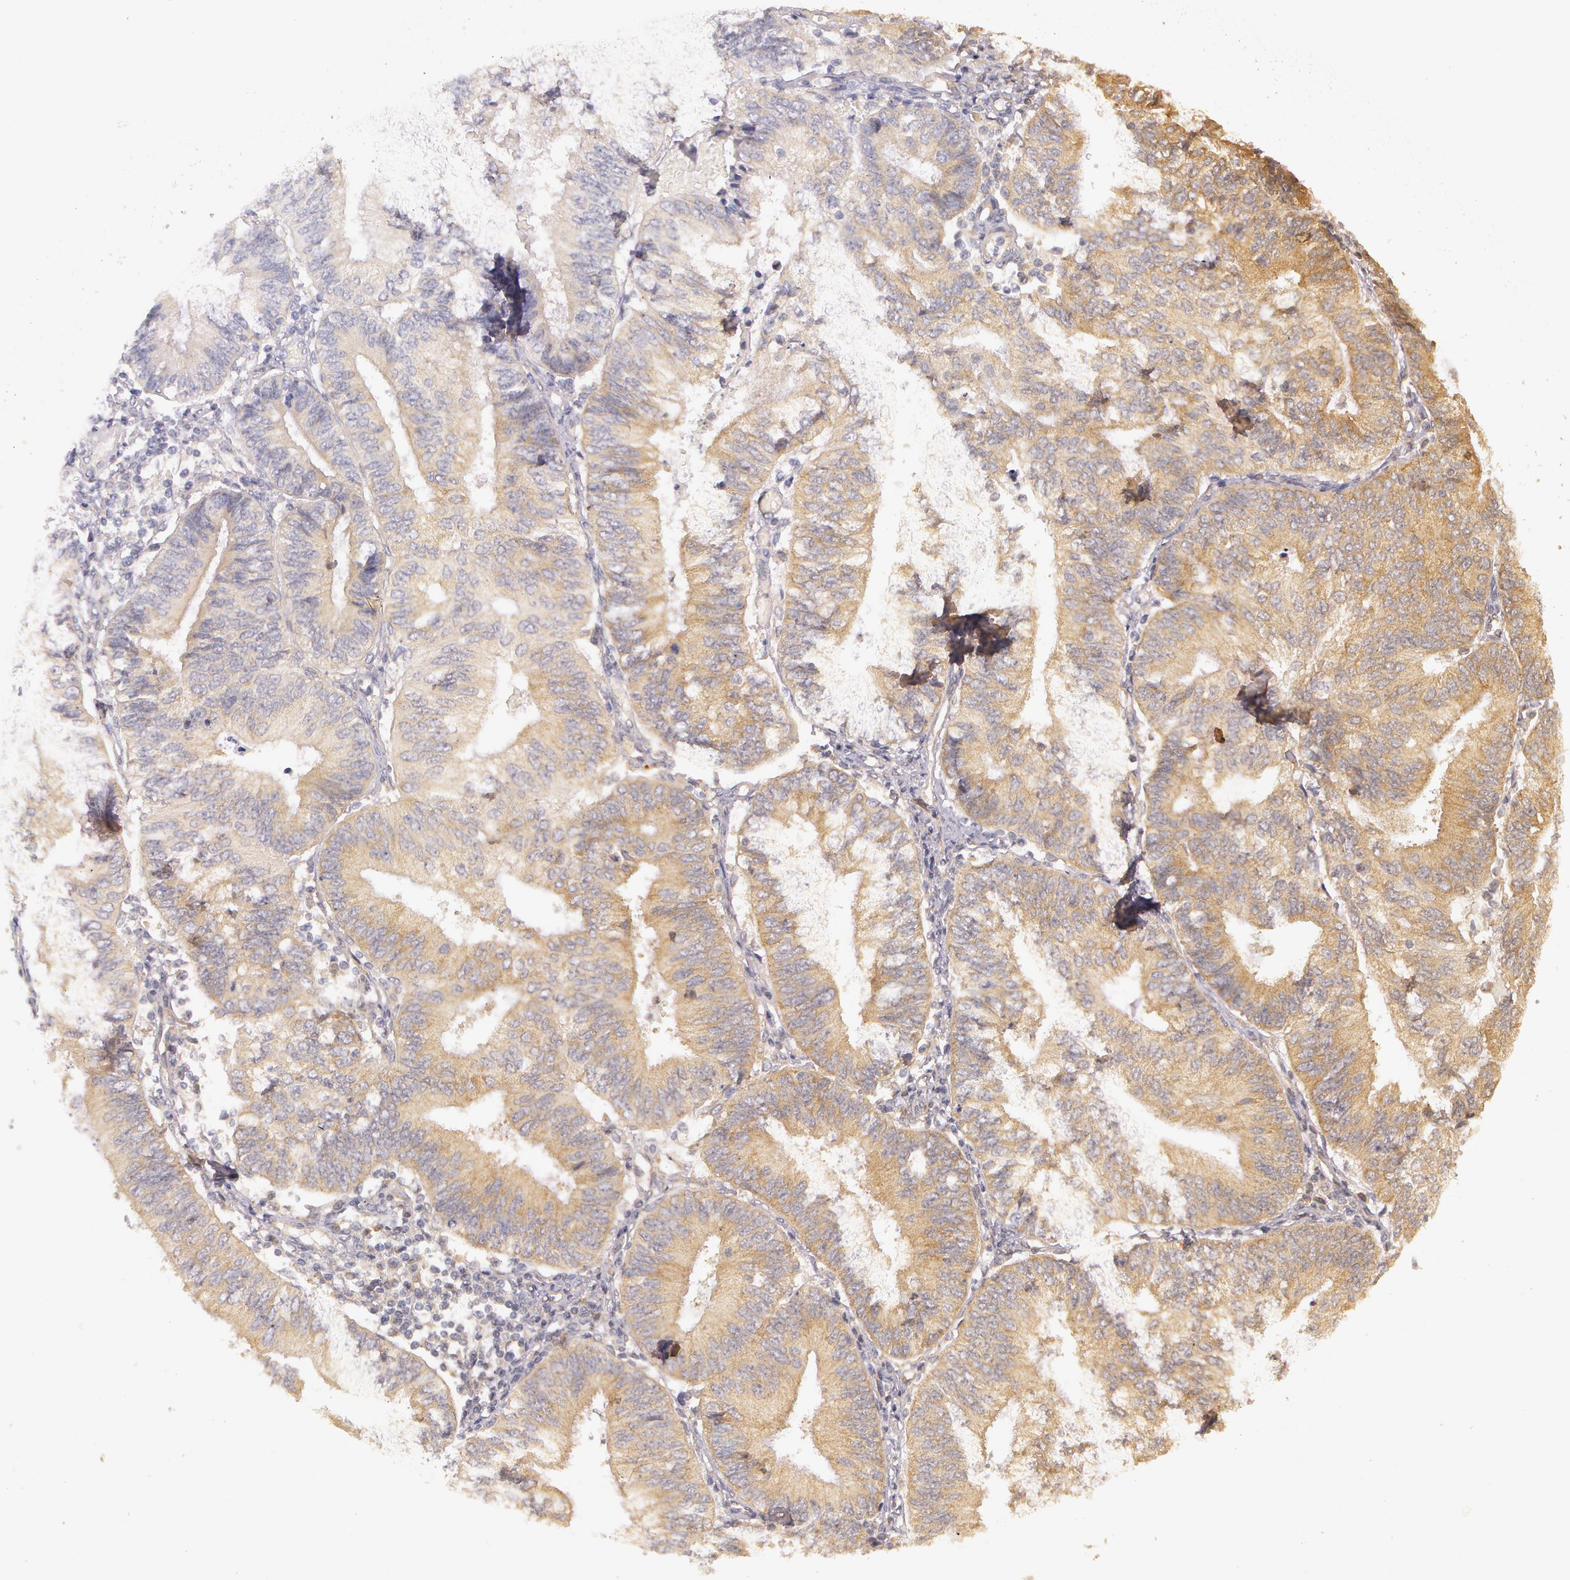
{"staining": {"intensity": "moderate", "quantity": ">75%", "location": "cytoplasmic/membranous"}, "tissue": "endometrial cancer", "cell_type": "Tumor cells", "image_type": "cancer", "snomed": [{"axis": "morphology", "description": "Adenocarcinoma, NOS"}, {"axis": "topography", "description": "Endometrium"}], "caption": "Protein staining of adenocarcinoma (endometrial) tissue reveals moderate cytoplasmic/membranous positivity in about >75% of tumor cells.", "gene": "ASCC2", "patient": {"sex": "female", "age": 55}}